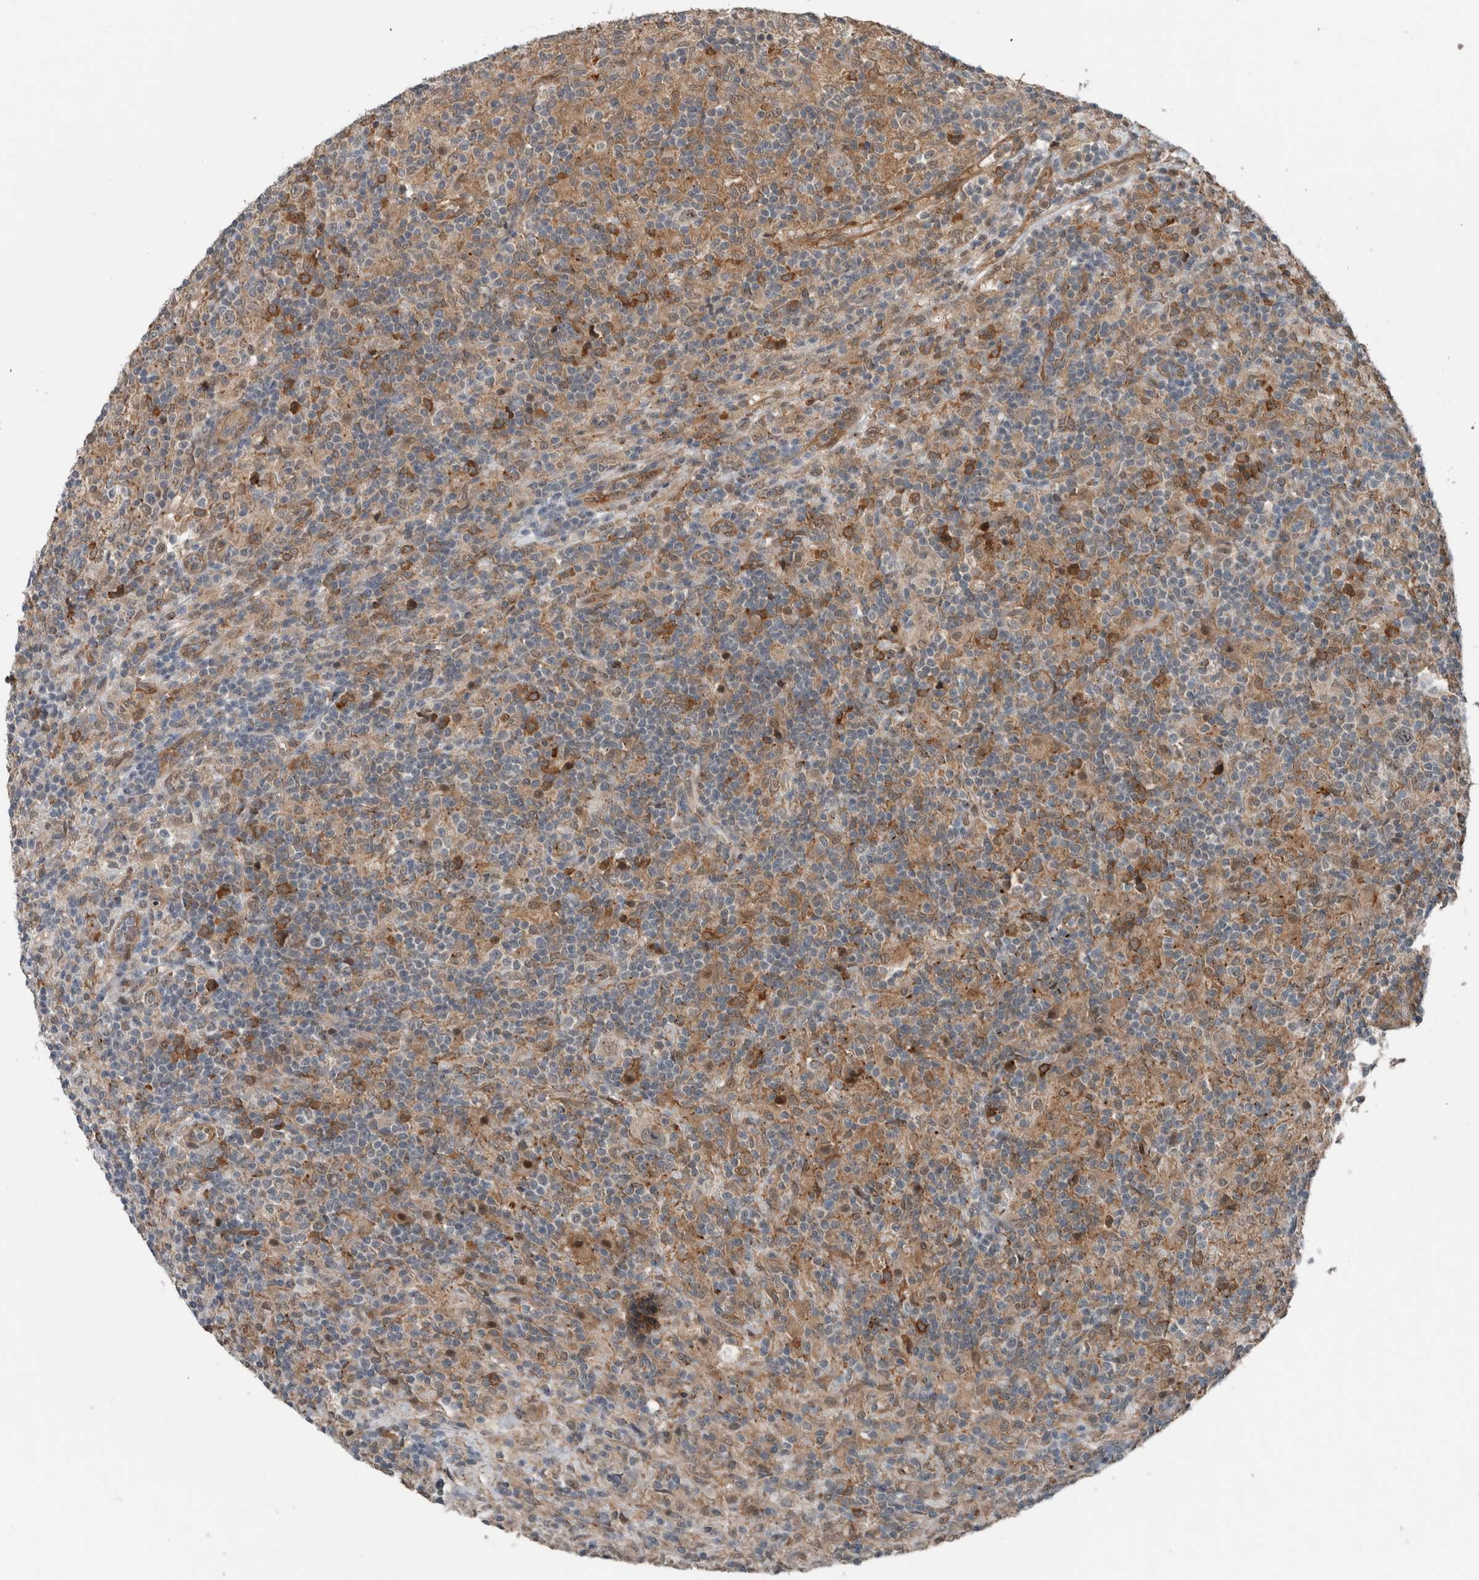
{"staining": {"intensity": "weak", "quantity": "25%-75%", "location": "cytoplasmic/membranous,nuclear"}, "tissue": "lymphoma", "cell_type": "Tumor cells", "image_type": "cancer", "snomed": [{"axis": "morphology", "description": "Hodgkin's disease, NOS"}, {"axis": "topography", "description": "Lymph node"}], "caption": "Lymphoma tissue exhibits weak cytoplasmic/membranous and nuclear expression in approximately 25%-75% of tumor cells The staining was performed using DAB (3,3'-diaminobenzidine) to visualize the protein expression in brown, while the nuclei were stained in blue with hematoxylin (Magnification: 20x).", "gene": "MYO1E", "patient": {"sex": "male", "age": 70}}